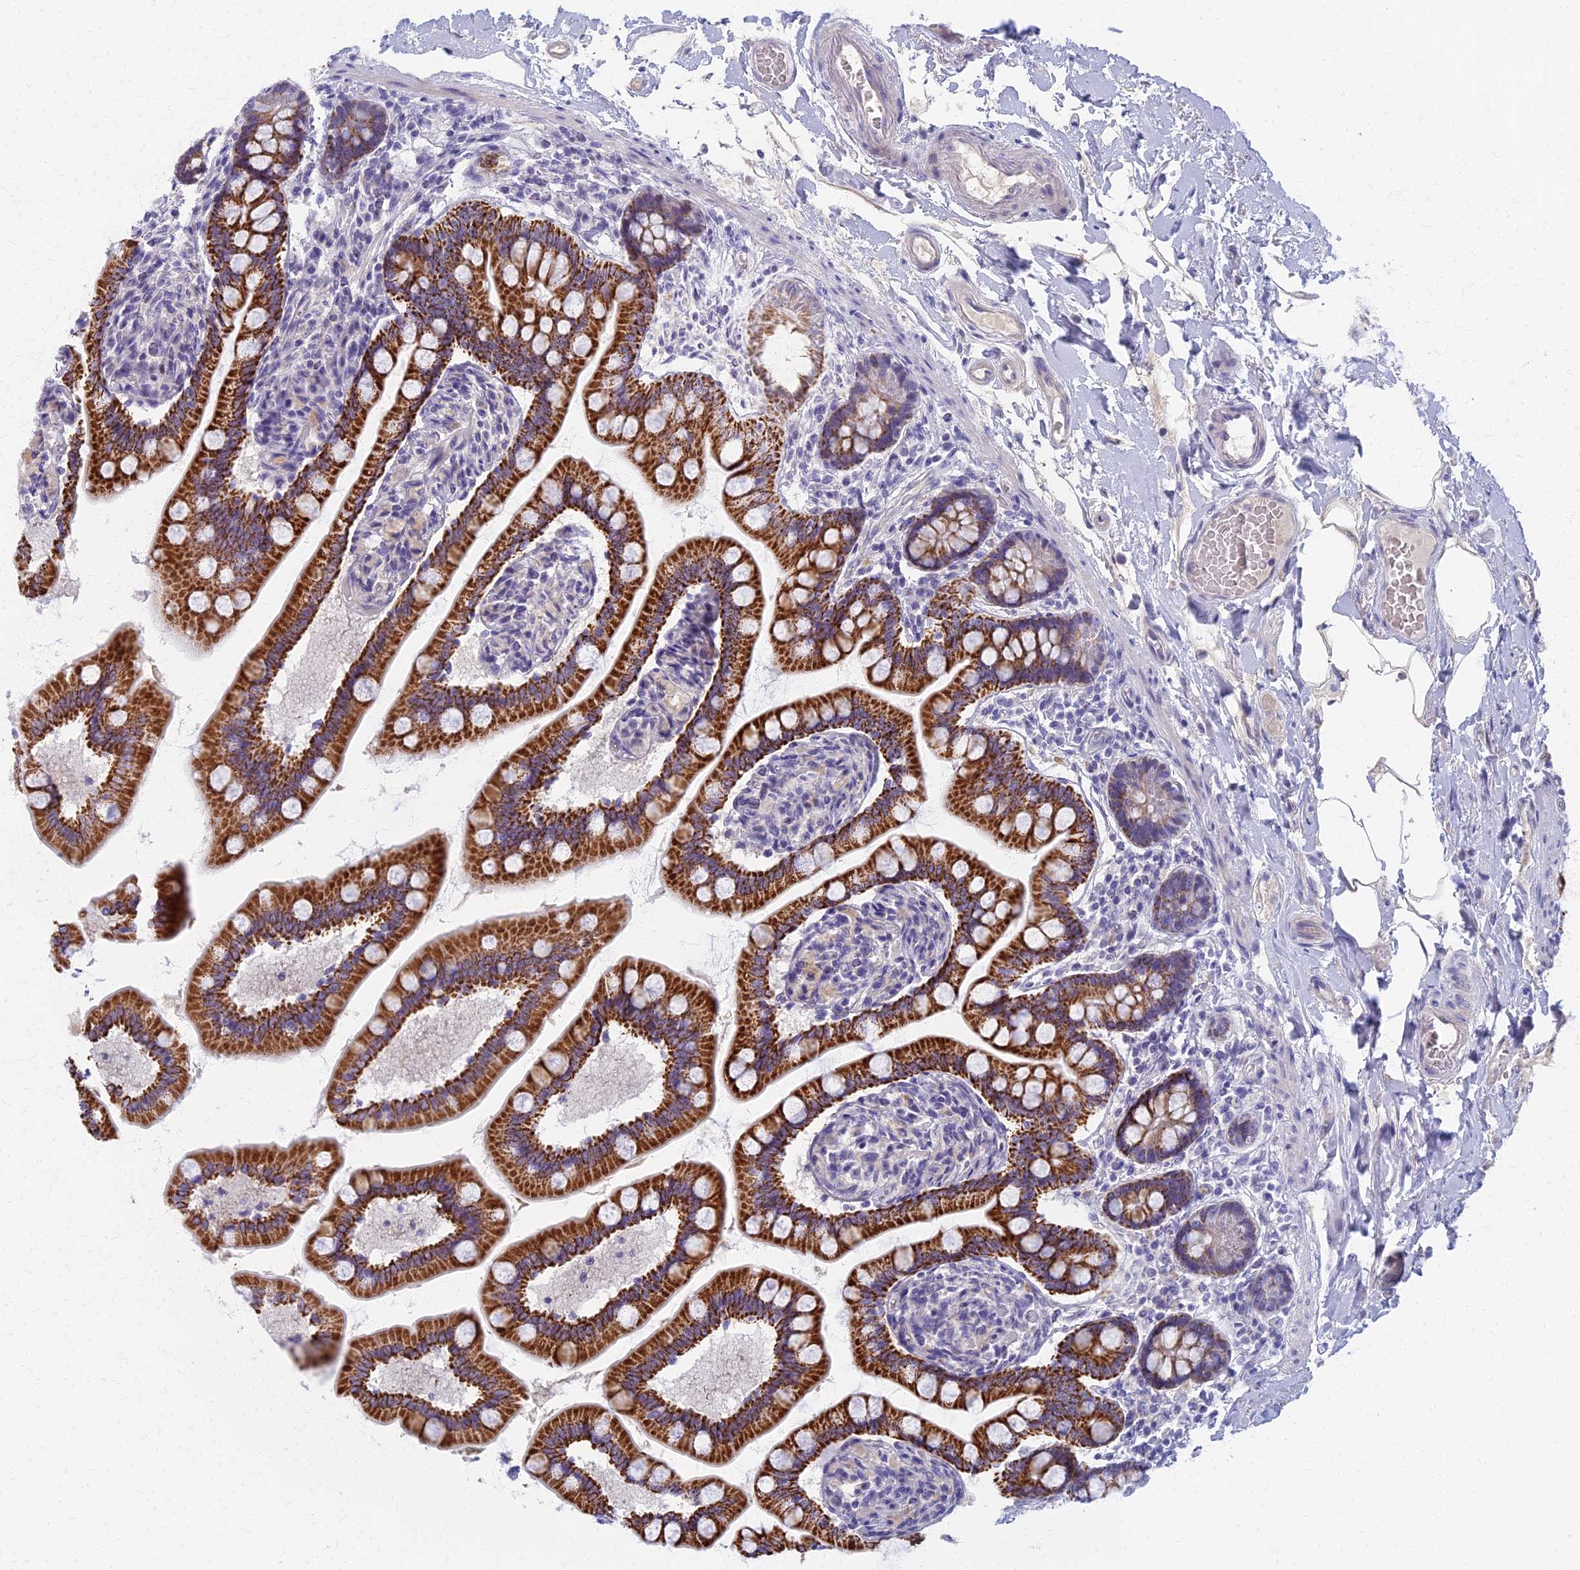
{"staining": {"intensity": "strong", "quantity": ">75%", "location": "cytoplasmic/membranous"}, "tissue": "small intestine", "cell_type": "Glandular cells", "image_type": "normal", "snomed": [{"axis": "morphology", "description": "Normal tissue, NOS"}, {"axis": "topography", "description": "Small intestine"}], "caption": "Small intestine stained for a protein (brown) reveals strong cytoplasmic/membranous positive positivity in about >75% of glandular cells.", "gene": "AP4E1", "patient": {"sex": "female", "age": 64}}